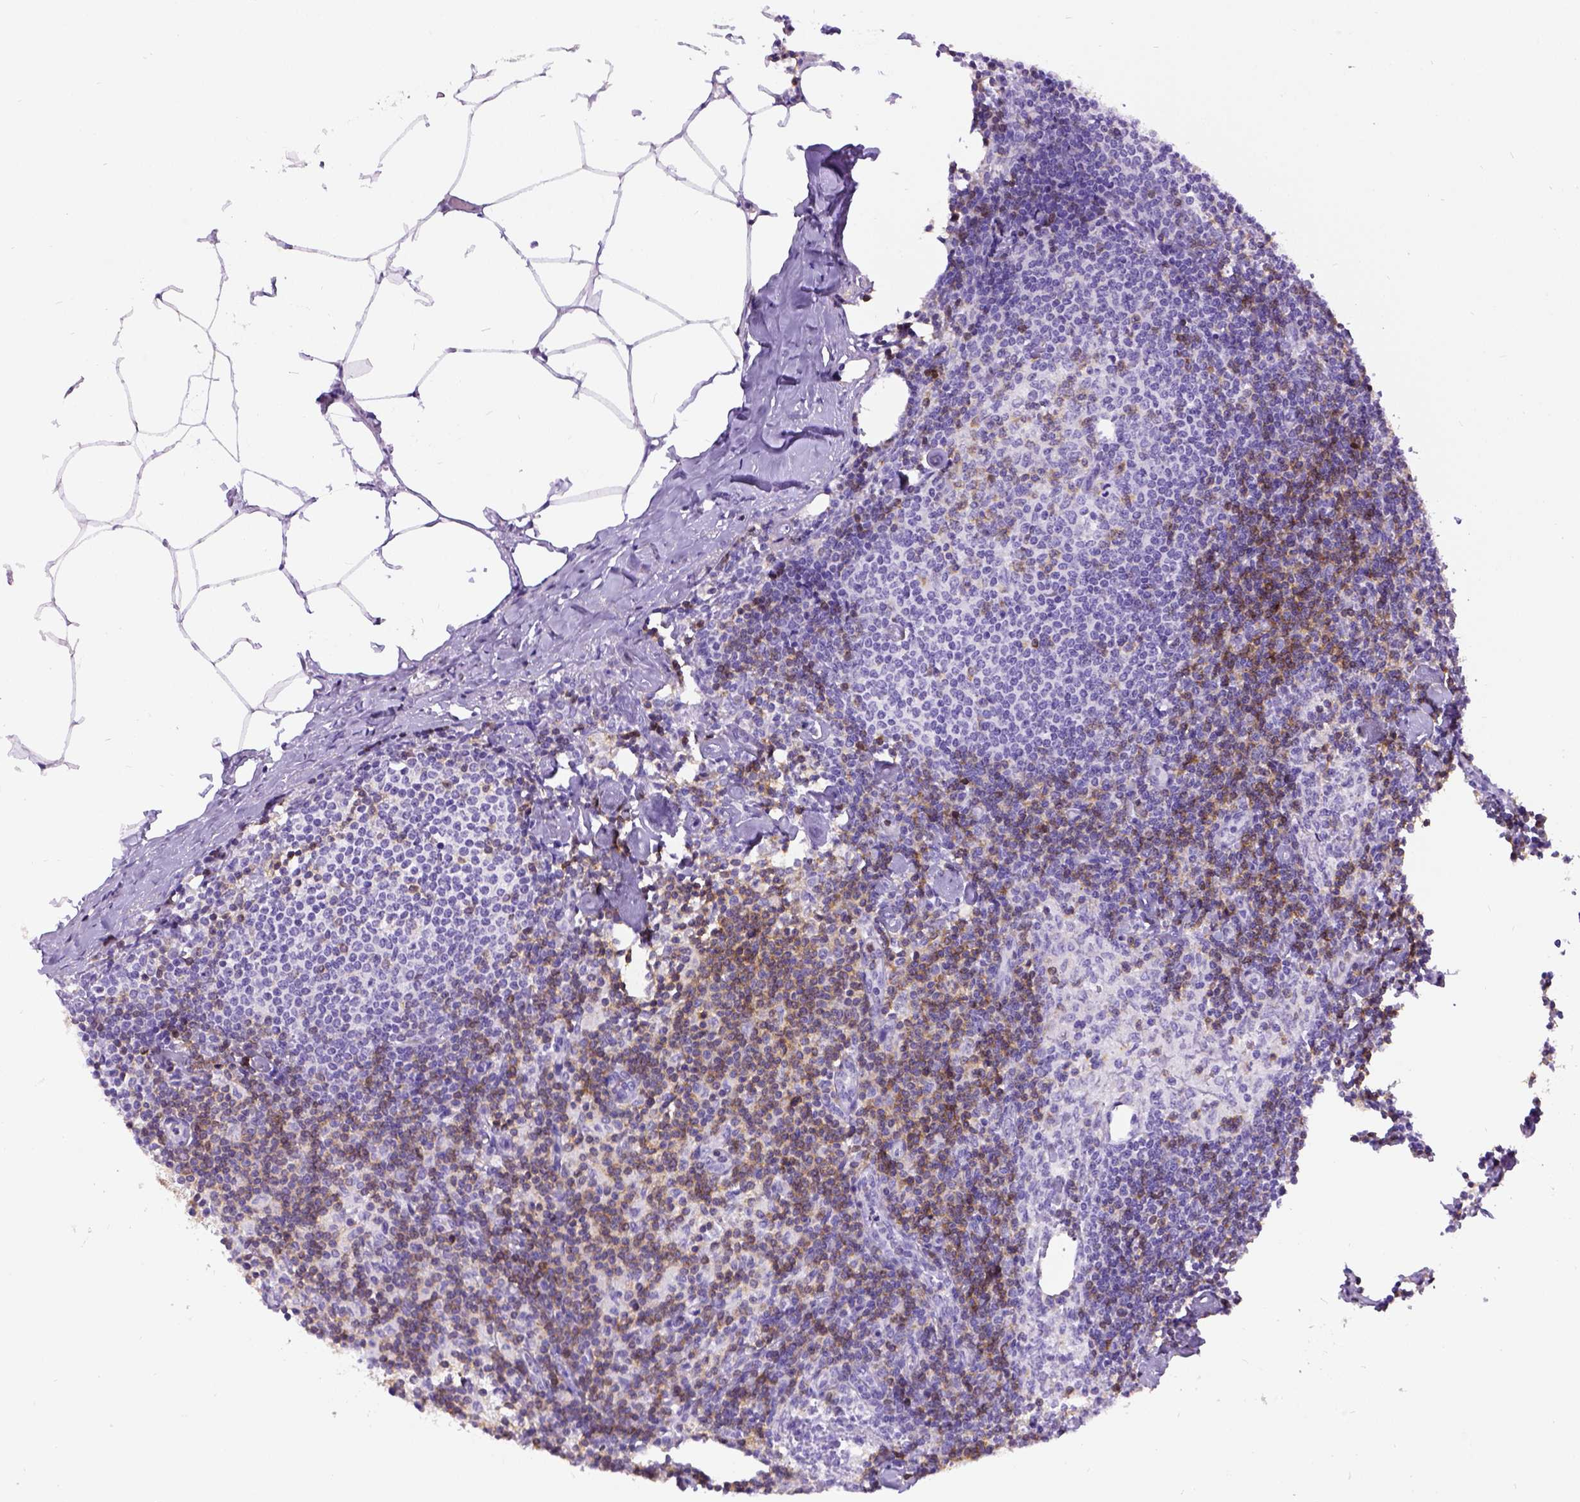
{"staining": {"intensity": "moderate", "quantity": "<25%", "location": "cytoplasmic/membranous"}, "tissue": "lymph node", "cell_type": "Germinal center cells", "image_type": "normal", "snomed": [{"axis": "morphology", "description": "Normal tissue, NOS"}, {"axis": "topography", "description": "Lymph node"}], "caption": "Immunohistochemistry (IHC) histopathology image of normal lymph node: human lymph node stained using immunohistochemistry exhibits low levels of moderate protein expression localized specifically in the cytoplasmic/membranous of germinal center cells, appearing as a cytoplasmic/membranous brown color.", "gene": "CD3E", "patient": {"sex": "female", "age": 69}}